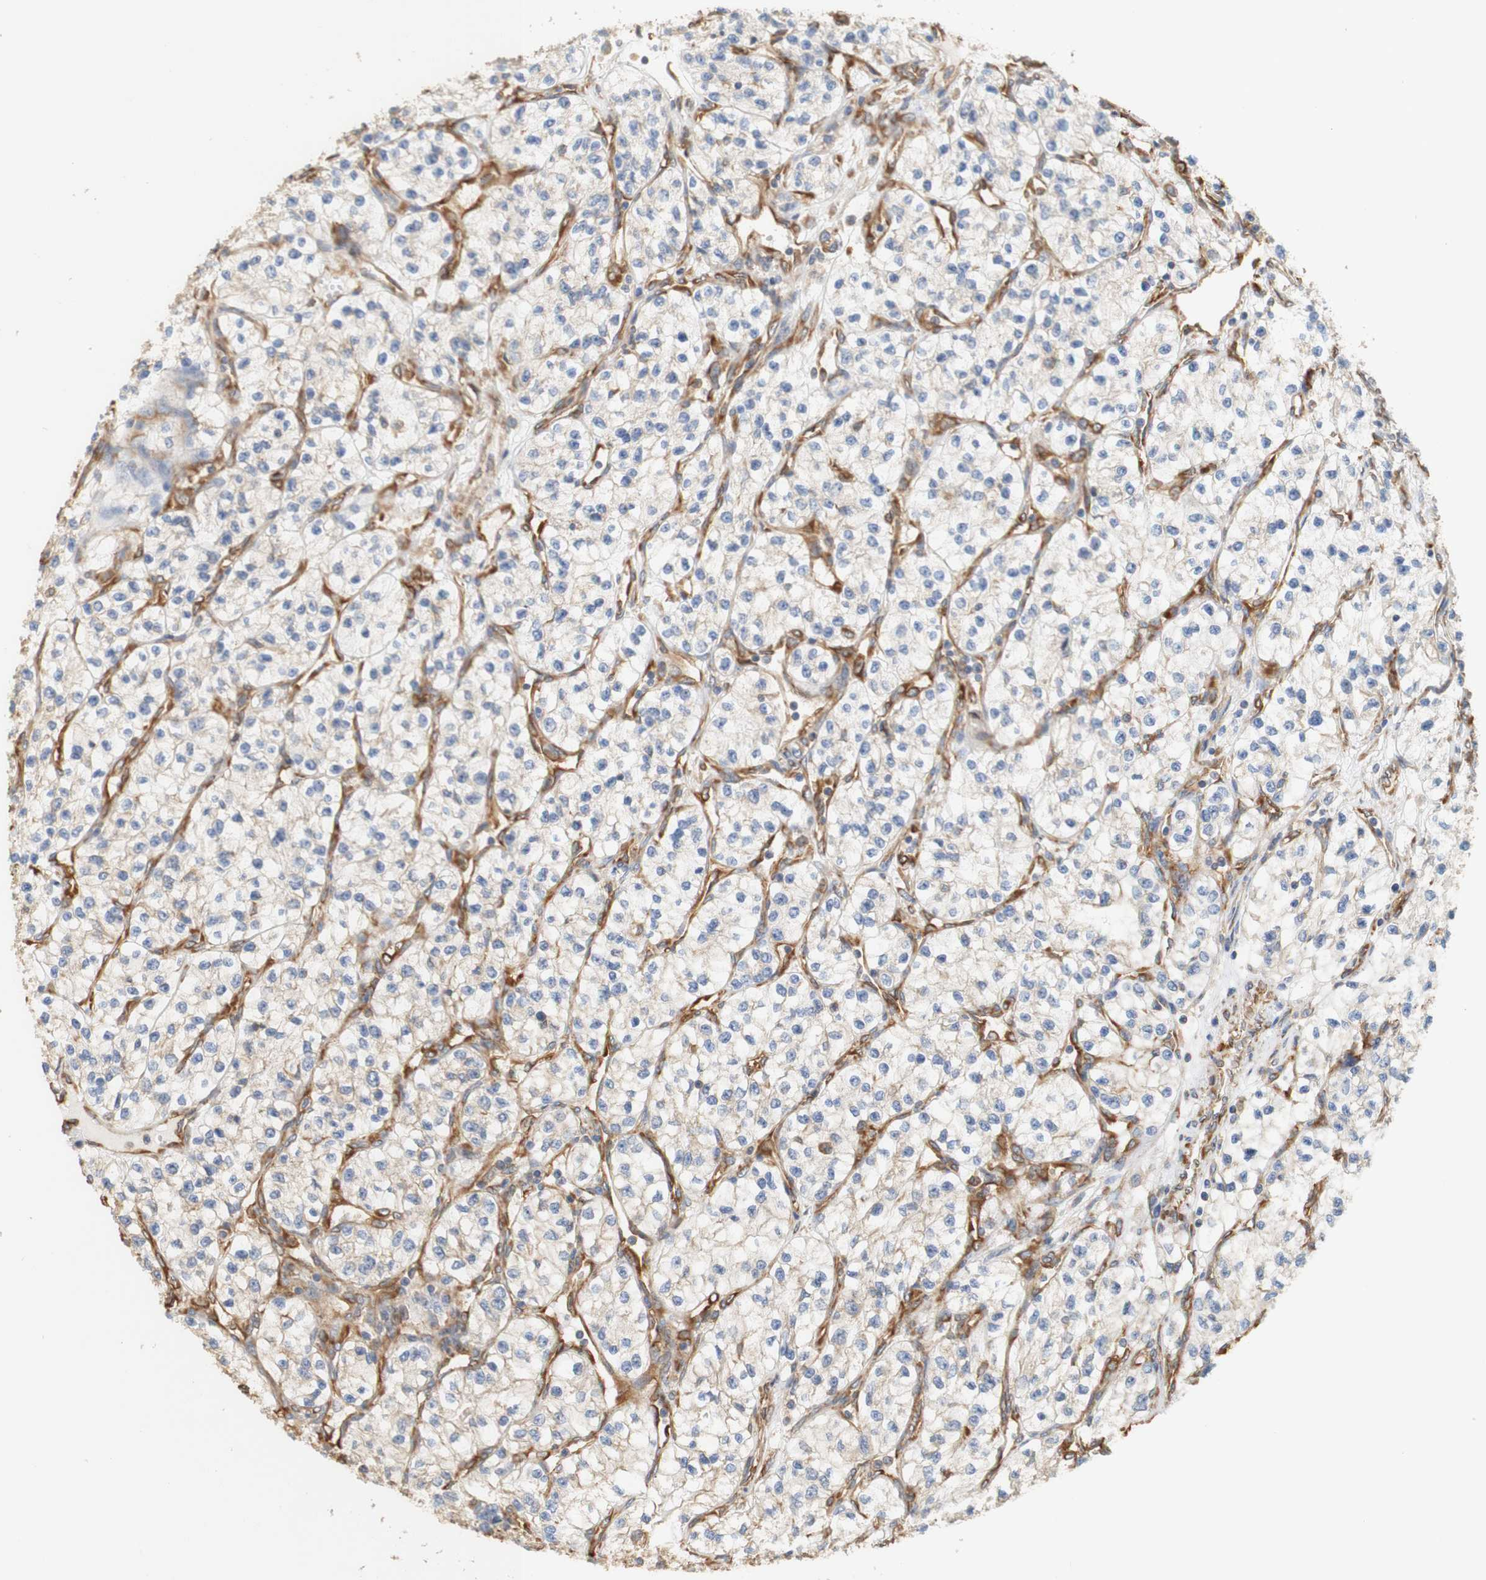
{"staining": {"intensity": "weak", "quantity": "<25%", "location": "cytoplasmic/membranous"}, "tissue": "renal cancer", "cell_type": "Tumor cells", "image_type": "cancer", "snomed": [{"axis": "morphology", "description": "Adenocarcinoma, NOS"}, {"axis": "topography", "description": "Kidney"}], "caption": "An image of renal cancer (adenocarcinoma) stained for a protein shows no brown staining in tumor cells.", "gene": "EIF2AK4", "patient": {"sex": "female", "age": 57}}